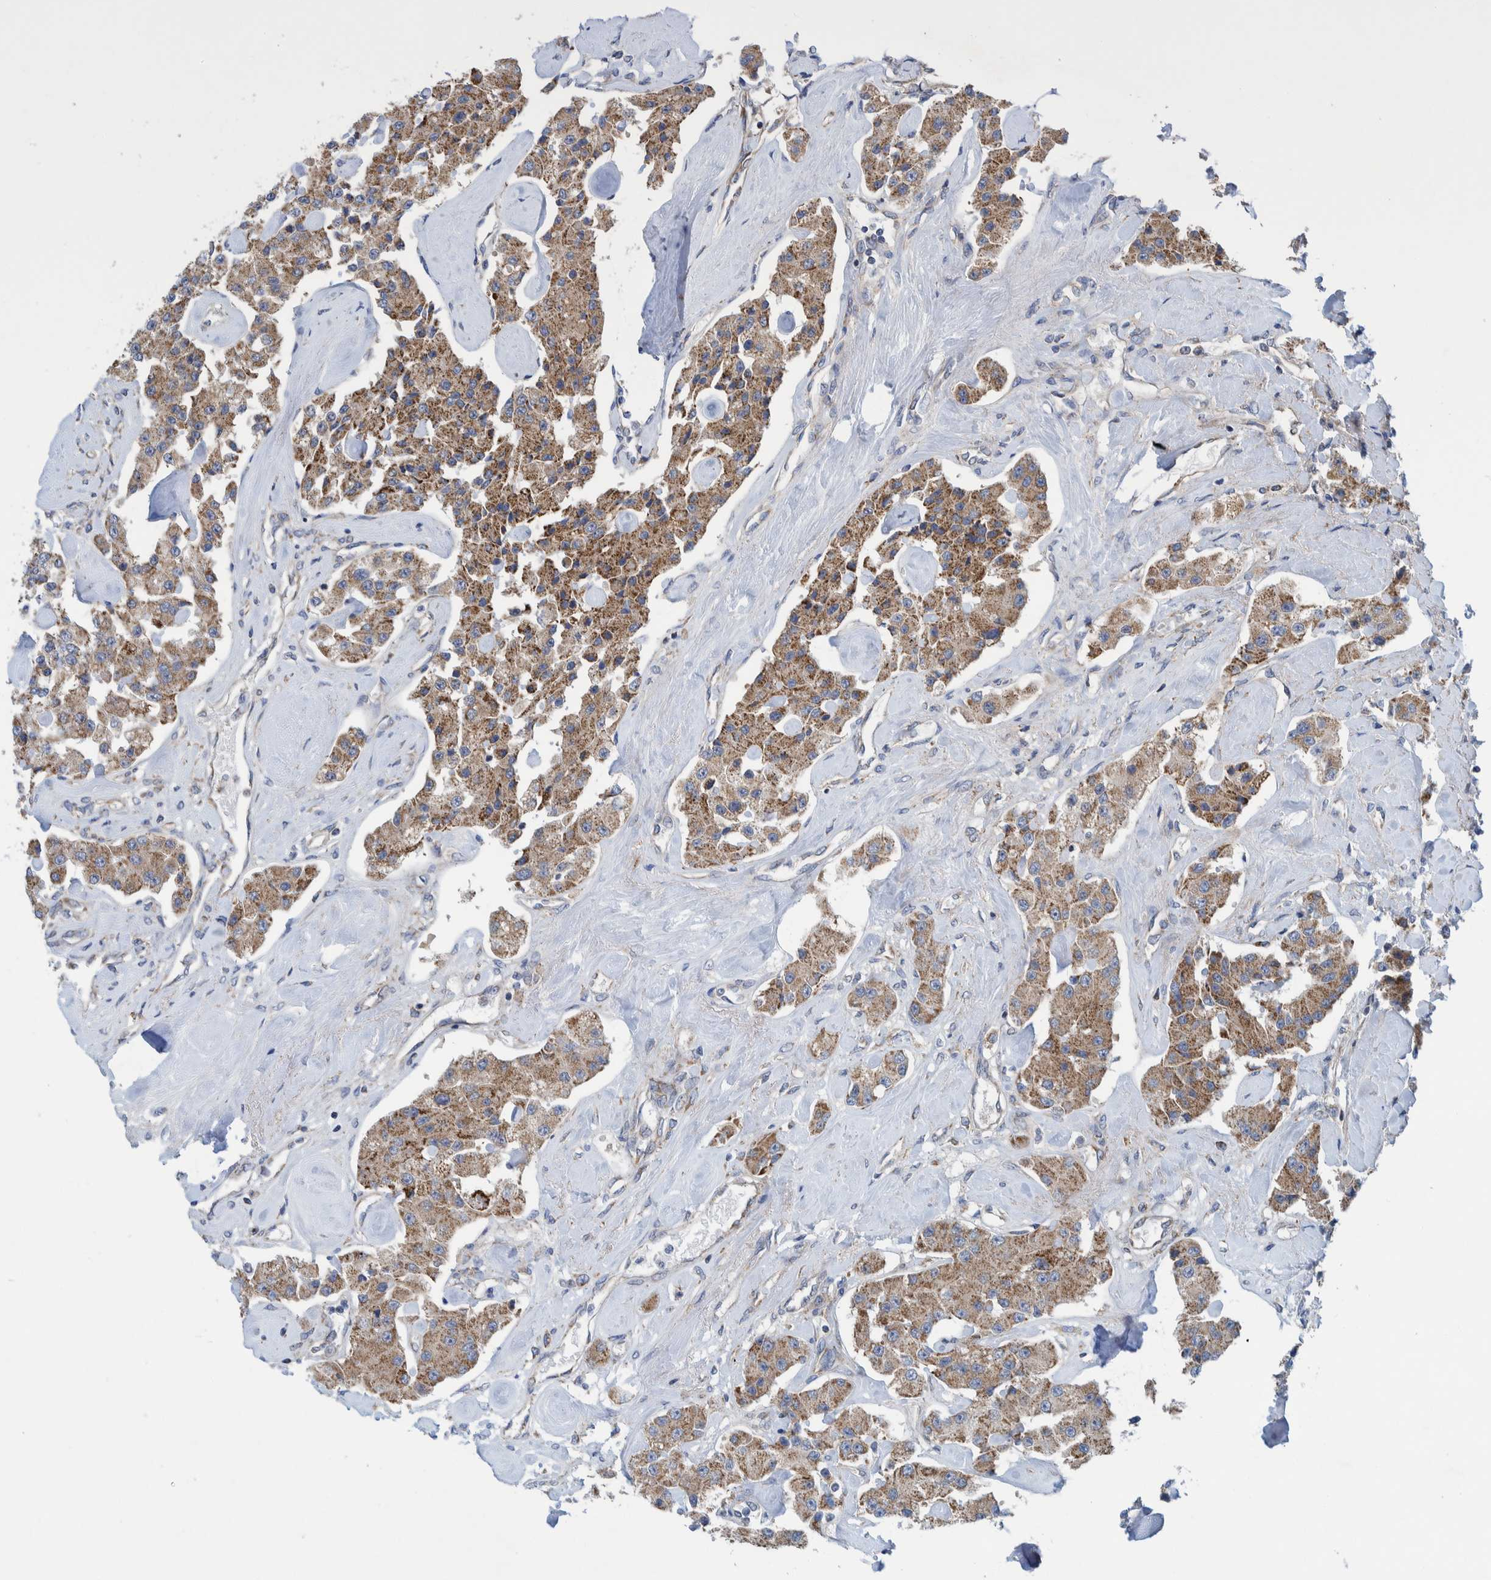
{"staining": {"intensity": "moderate", "quantity": ">75%", "location": "cytoplasmic/membranous"}, "tissue": "carcinoid", "cell_type": "Tumor cells", "image_type": "cancer", "snomed": [{"axis": "morphology", "description": "Carcinoid, malignant, NOS"}, {"axis": "topography", "description": "Pancreas"}], "caption": "Carcinoid was stained to show a protein in brown. There is medium levels of moderate cytoplasmic/membranous staining in approximately >75% of tumor cells. (DAB = brown stain, brightfield microscopy at high magnification).", "gene": "MRPS7", "patient": {"sex": "male", "age": 41}}